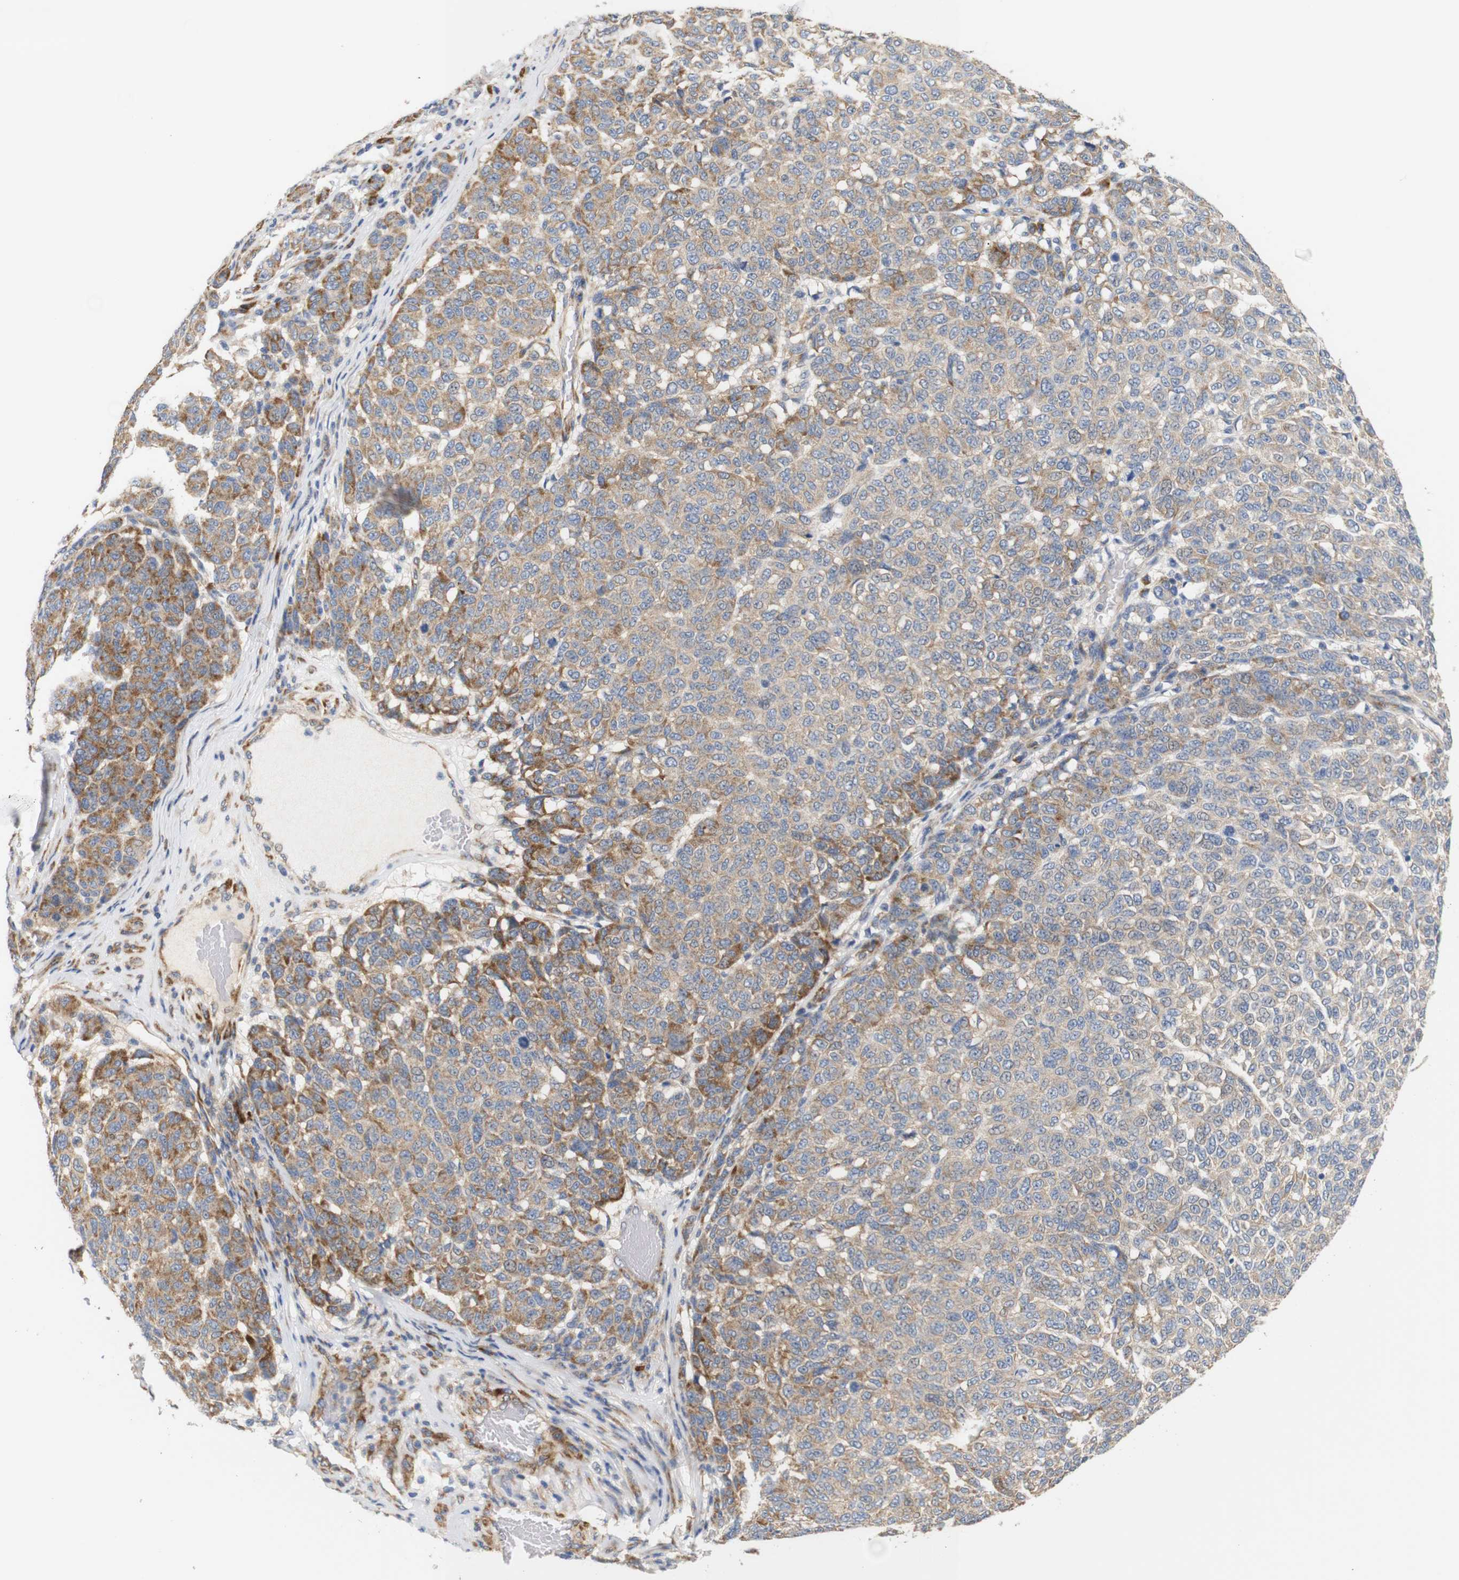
{"staining": {"intensity": "moderate", "quantity": ">75%", "location": "cytoplasmic/membranous"}, "tissue": "melanoma", "cell_type": "Tumor cells", "image_type": "cancer", "snomed": [{"axis": "morphology", "description": "Malignant melanoma, NOS"}, {"axis": "topography", "description": "Skin"}], "caption": "A micrograph of malignant melanoma stained for a protein exhibits moderate cytoplasmic/membranous brown staining in tumor cells. Immunohistochemistry (ihc) stains the protein of interest in brown and the nuclei are stained blue.", "gene": "TRIM5", "patient": {"sex": "male", "age": 59}}